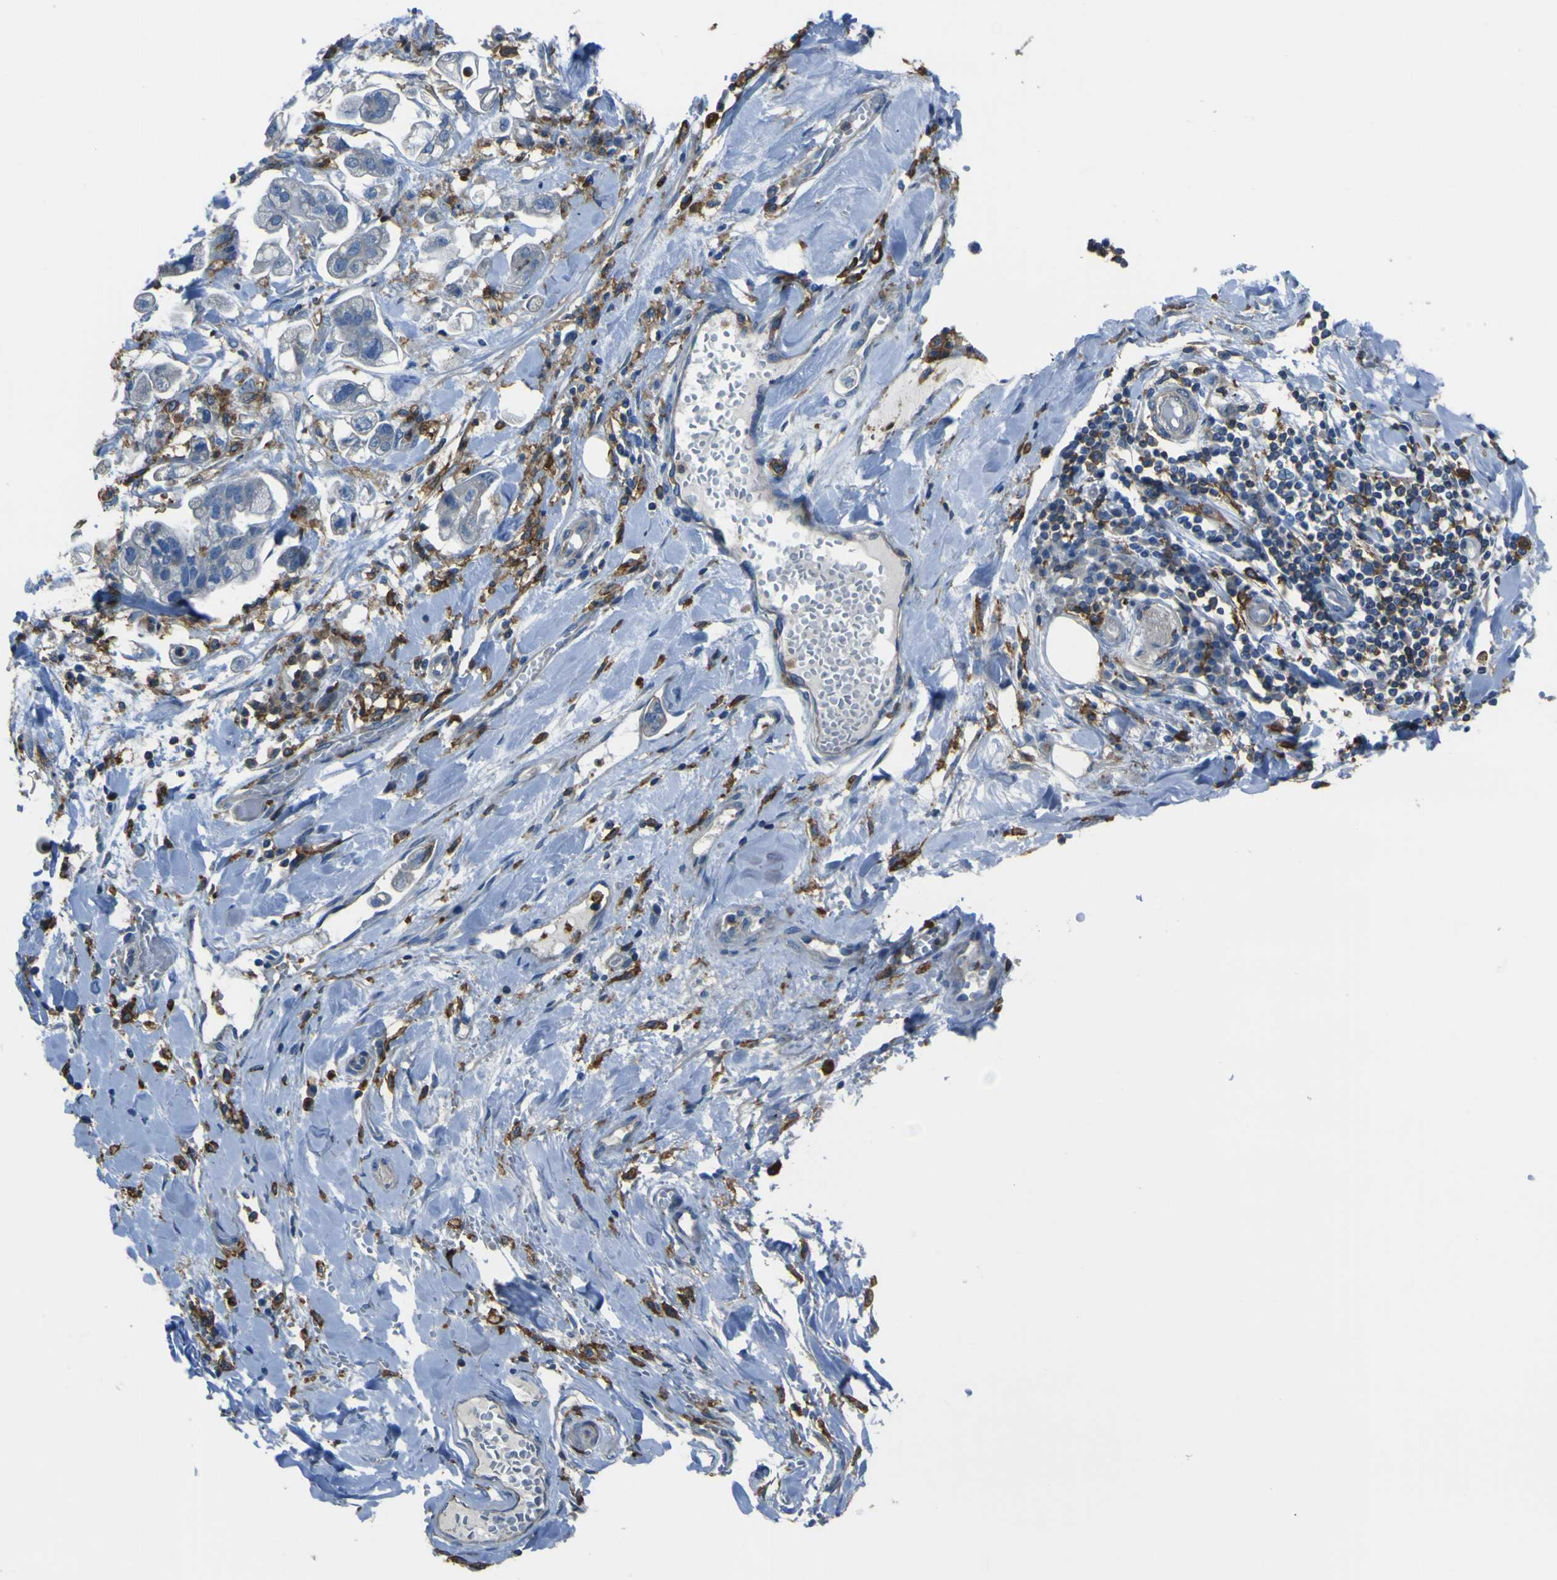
{"staining": {"intensity": "negative", "quantity": "none", "location": "none"}, "tissue": "stomach cancer", "cell_type": "Tumor cells", "image_type": "cancer", "snomed": [{"axis": "morphology", "description": "Adenocarcinoma, NOS"}, {"axis": "topography", "description": "Stomach"}], "caption": "An immunohistochemistry (IHC) image of stomach adenocarcinoma is shown. There is no staining in tumor cells of stomach adenocarcinoma.", "gene": "LAIR1", "patient": {"sex": "male", "age": 62}}